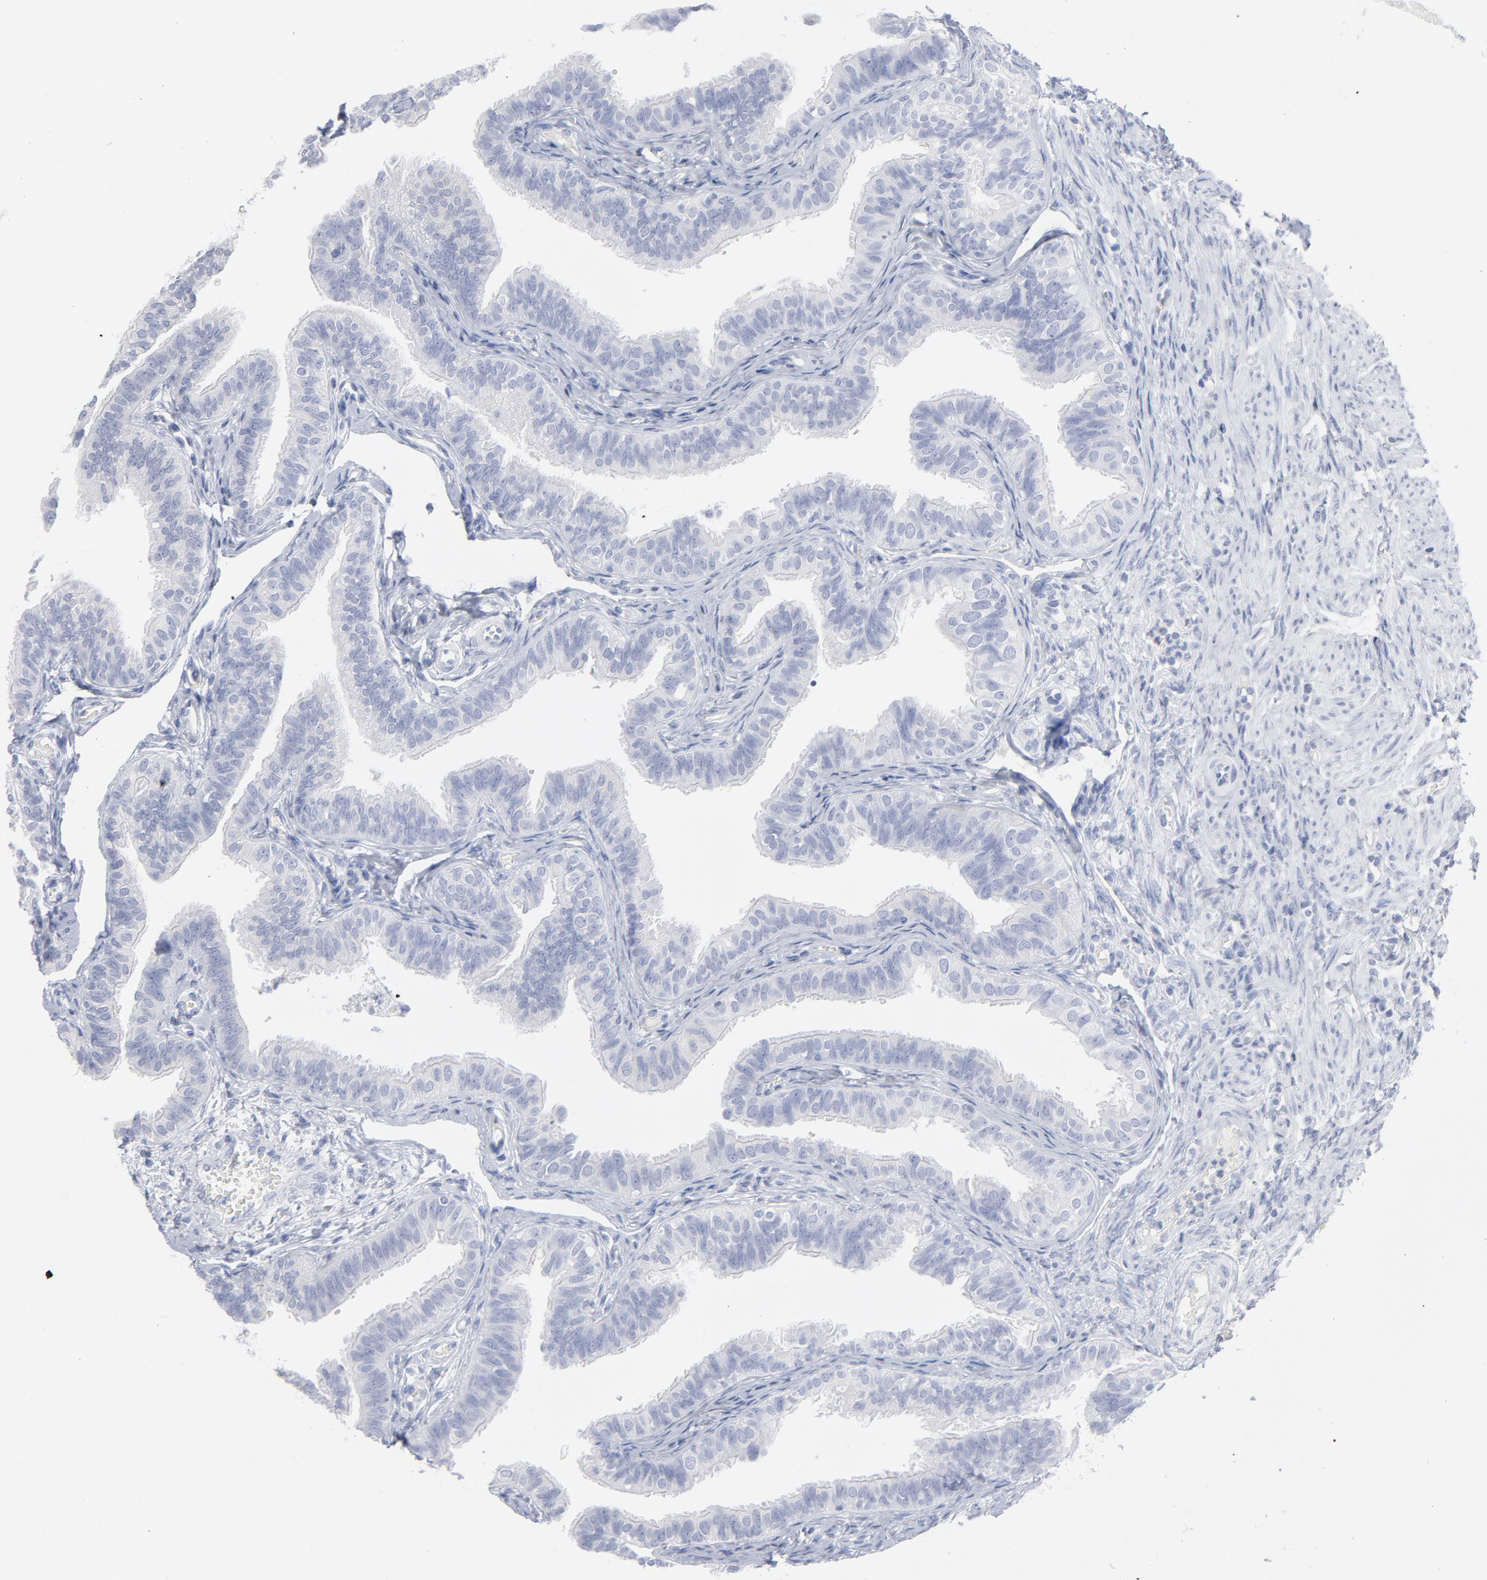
{"staining": {"intensity": "negative", "quantity": "none", "location": "none"}, "tissue": "fallopian tube", "cell_type": "Glandular cells", "image_type": "normal", "snomed": [{"axis": "morphology", "description": "Normal tissue, NOS"}, {"axis": "morphology", "description": "Dermoid, NOS"}, {"axis": "topography", "description": "Fallopian tube"}], "caption": "The image reveals no staining of glandular cells in unremarkable fallopian tube.", "gene": "P2RY8", "patient": {"sex": "female", "age": 33}}